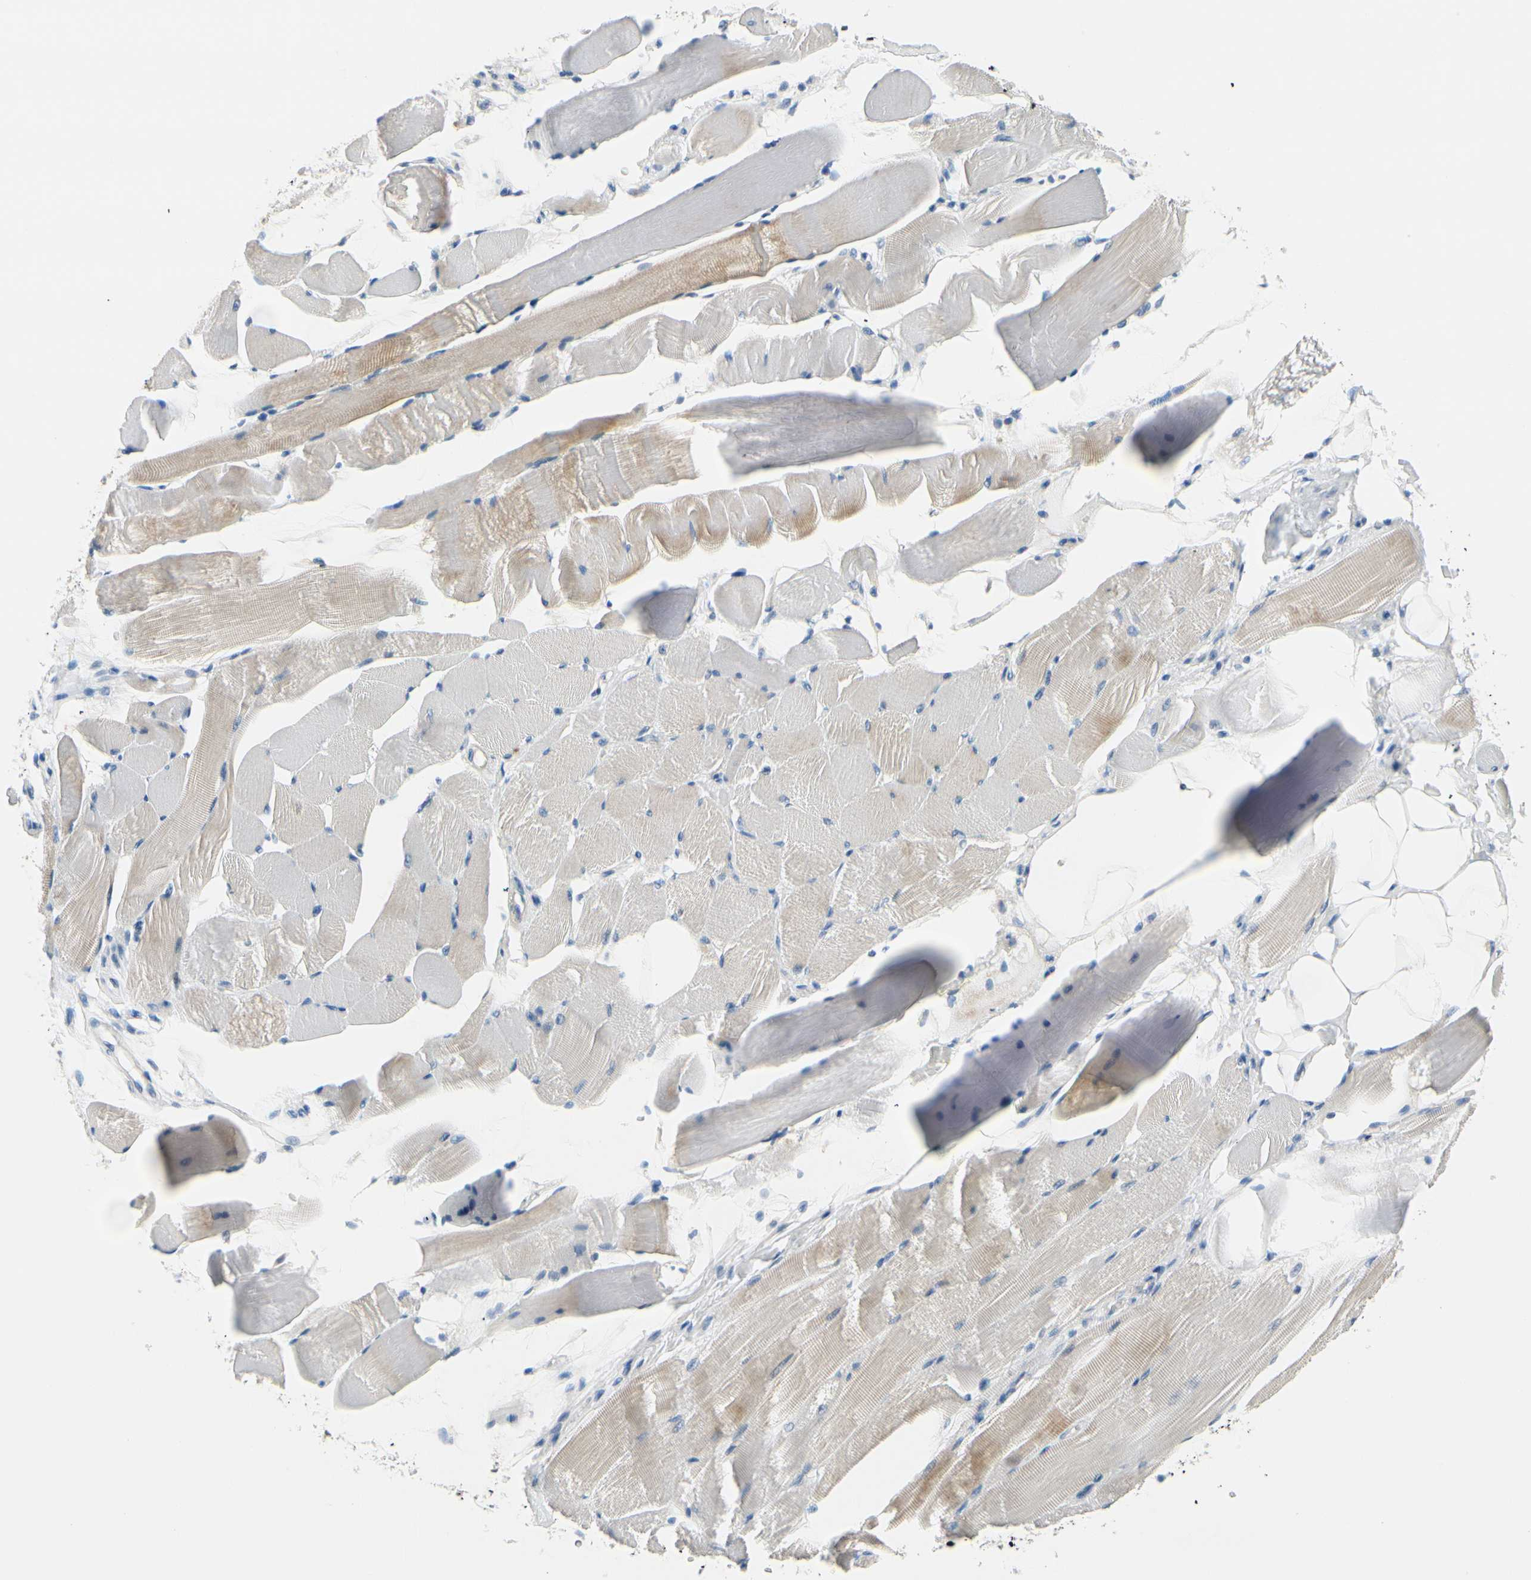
{"staining": {"intensity": "moderate", "quantity": "25%-75%", "location": "cytoplasmic/membranous"}, "tissue": "skeletal muscle", "cell_type": "Myocytes", "image_type": "normal", "snomed": [{"axis": "morphology", "description": "Normal tissue, NOS"}, {"axis": "topography", "description": "Skeletal muscle"}, {"axis": "topography", "description": "Peripheral nerve tissue"}], "caption": "Immunohistochemical staining of normal human skeletal muscle reveals medium levels of moderate cytoplasmic/membranous positivity in about 25%-75% of myocytes. Nuclei are stained in blue.", "gene": "FCER2", "patient": {"sex": "female", "age": 84}}